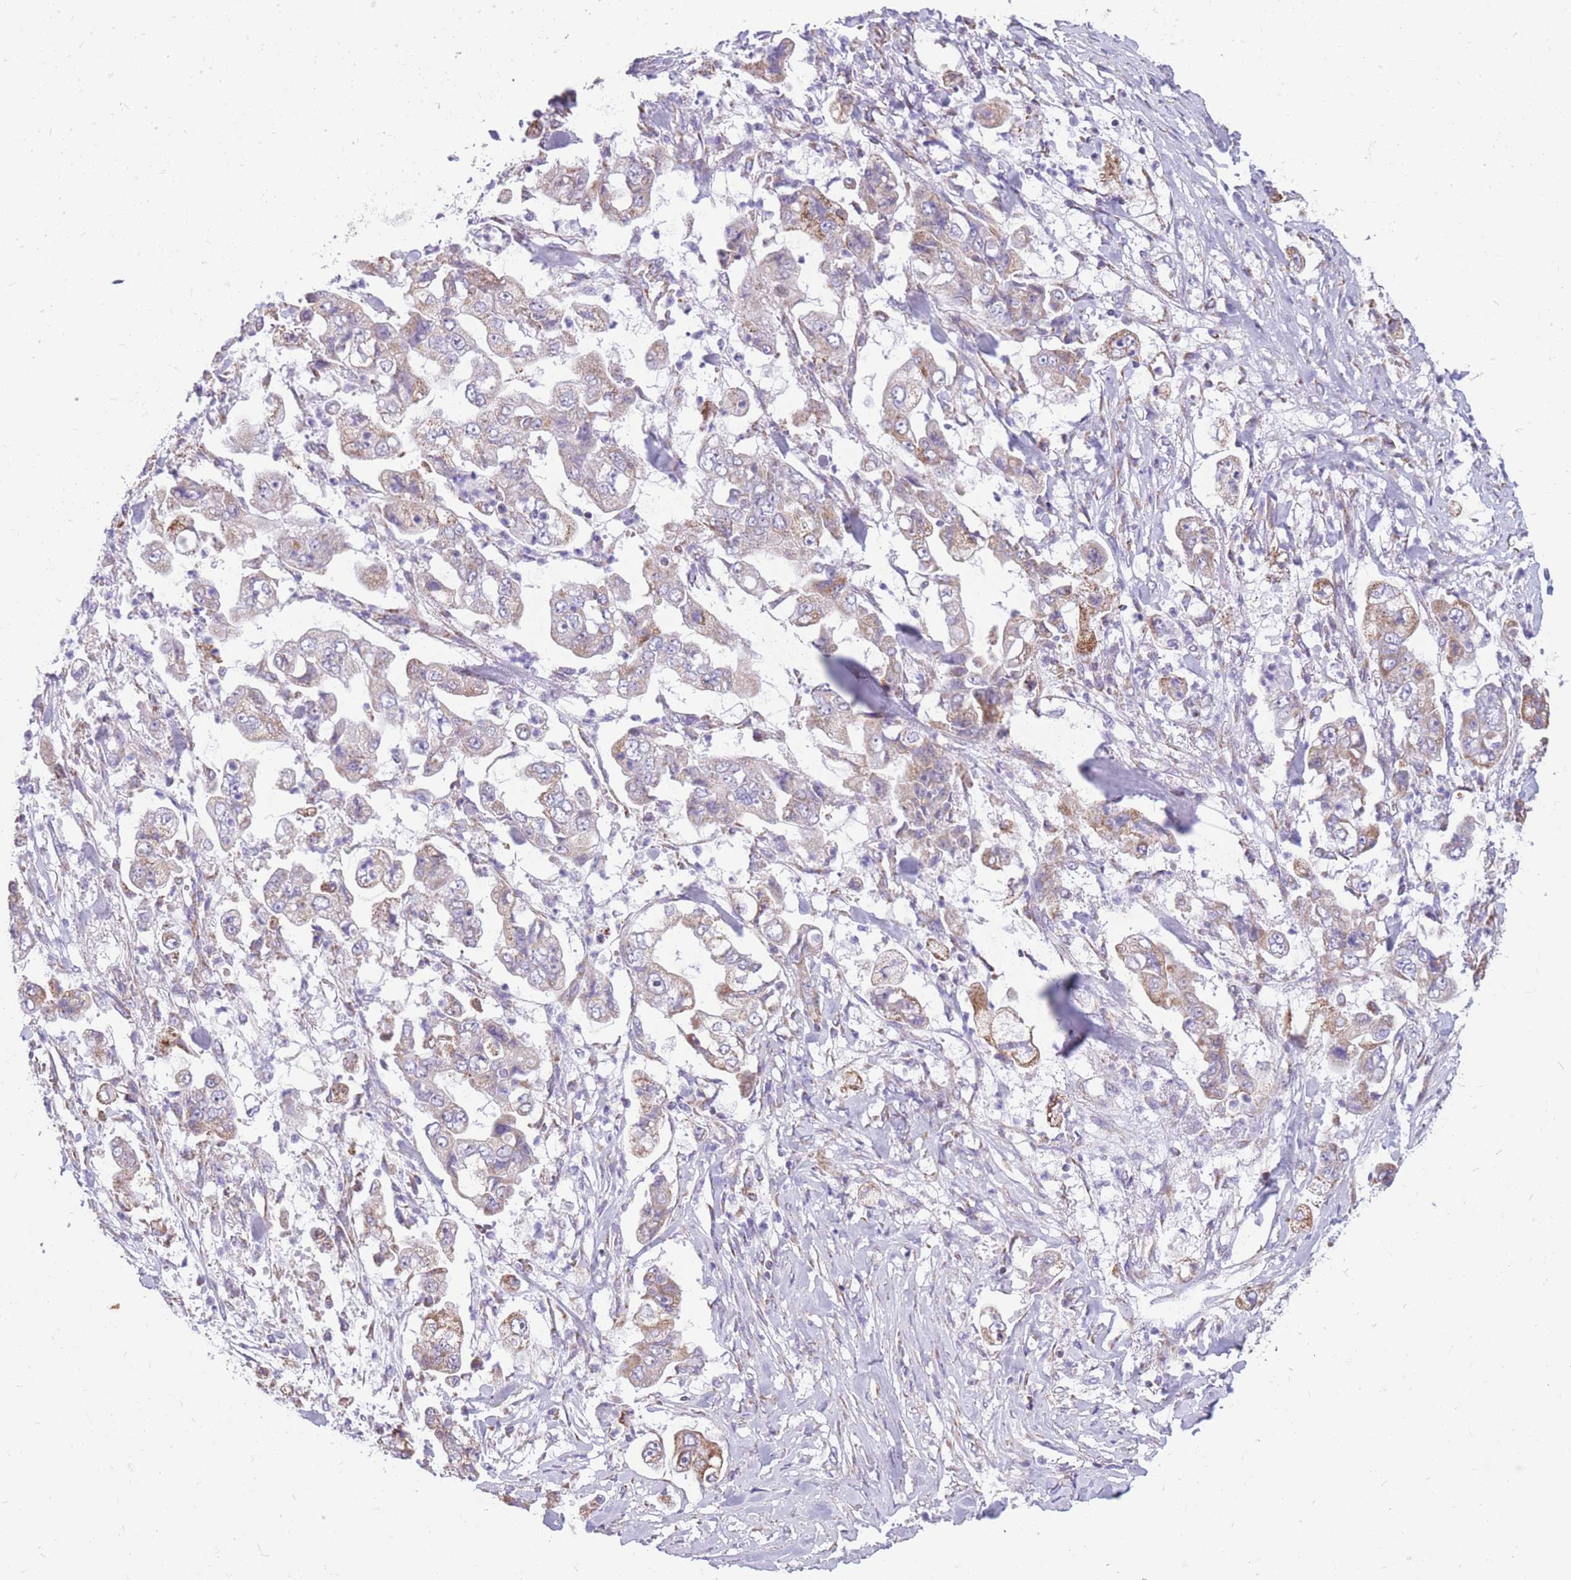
{"staining": {"intensity": "moderate", "quantity": "25%-75%", "location": "cytoplasmic/membranous"}, "tissue": "stomach cancer", "cell_type": "Tumor cells", "image_type": "cancer", "snomed": [{"axis": "morphology", "description": "Adenocarcinoma, NOS"}, {"axis": "topography", "description": "Stomach"}], "caption": "A brown stain highlights moderate cytoplasmic/membranous expression of a protein in human stomach adenocarcinoma tumor cells. (DAB IHC, brown staining for protein, blue staining for nuclei).", "gene": "PCSK1", "patient": {"sex": "male", "age": 62}}